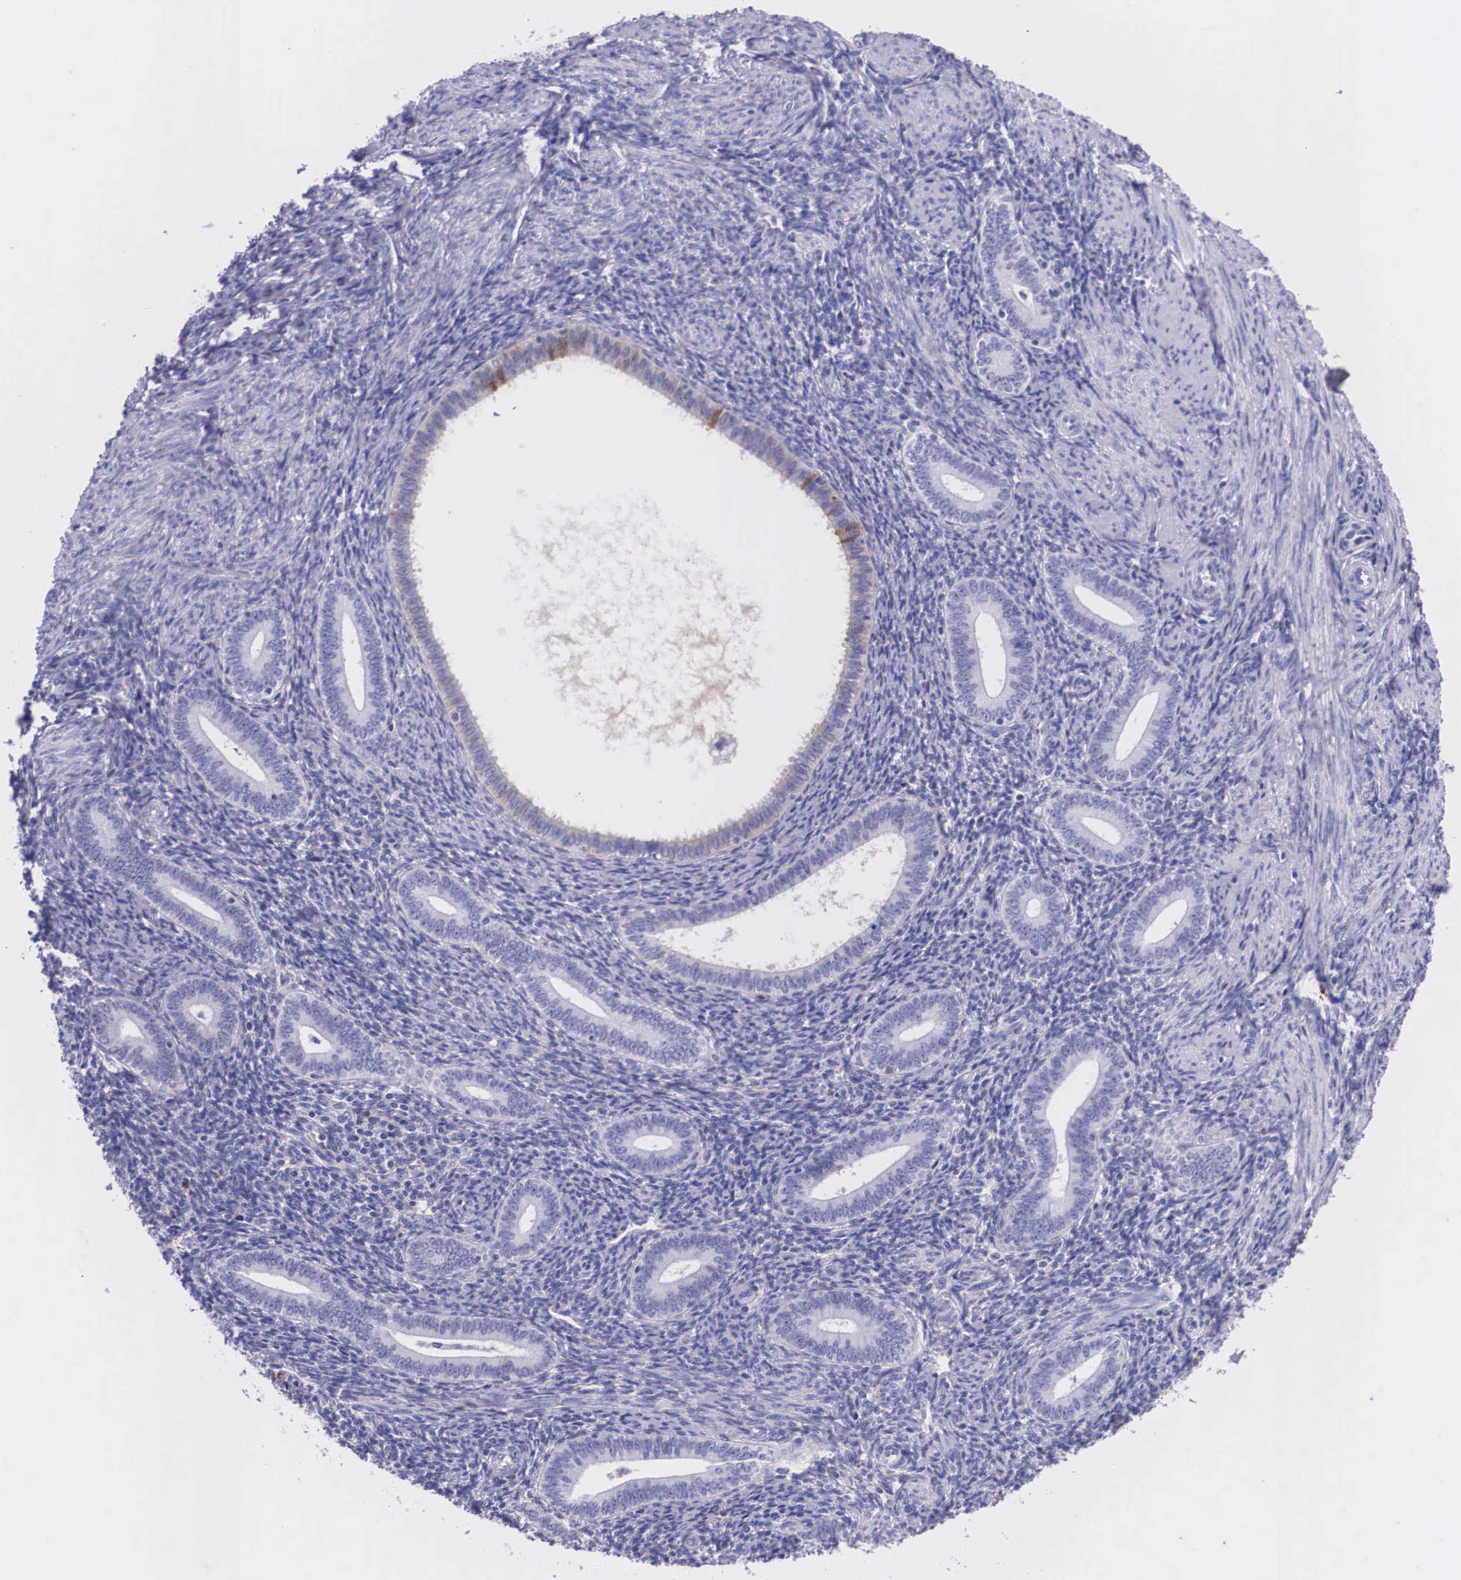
{"staining": {"intensity": "strong", "quantity": "<25%", "location": "nuclear"}, "tissue": "endometrium", "cell_type": "Cells in endometrial stroma", "image_type": "normal", "snomed": [{"axis": "morphology", "description": "Normal tissue, NOS"}, {"axis": "topography", "description": "Endometrium"}], "caption": "Immunohistochemistry (IHC) (DAB) staining of benign endometrium exhibits strong nuclear protein staining in approximately <25% of cells in endometrial stroma.", "gene": "PLG", "patient": {"sex": "female", "age": 35}}